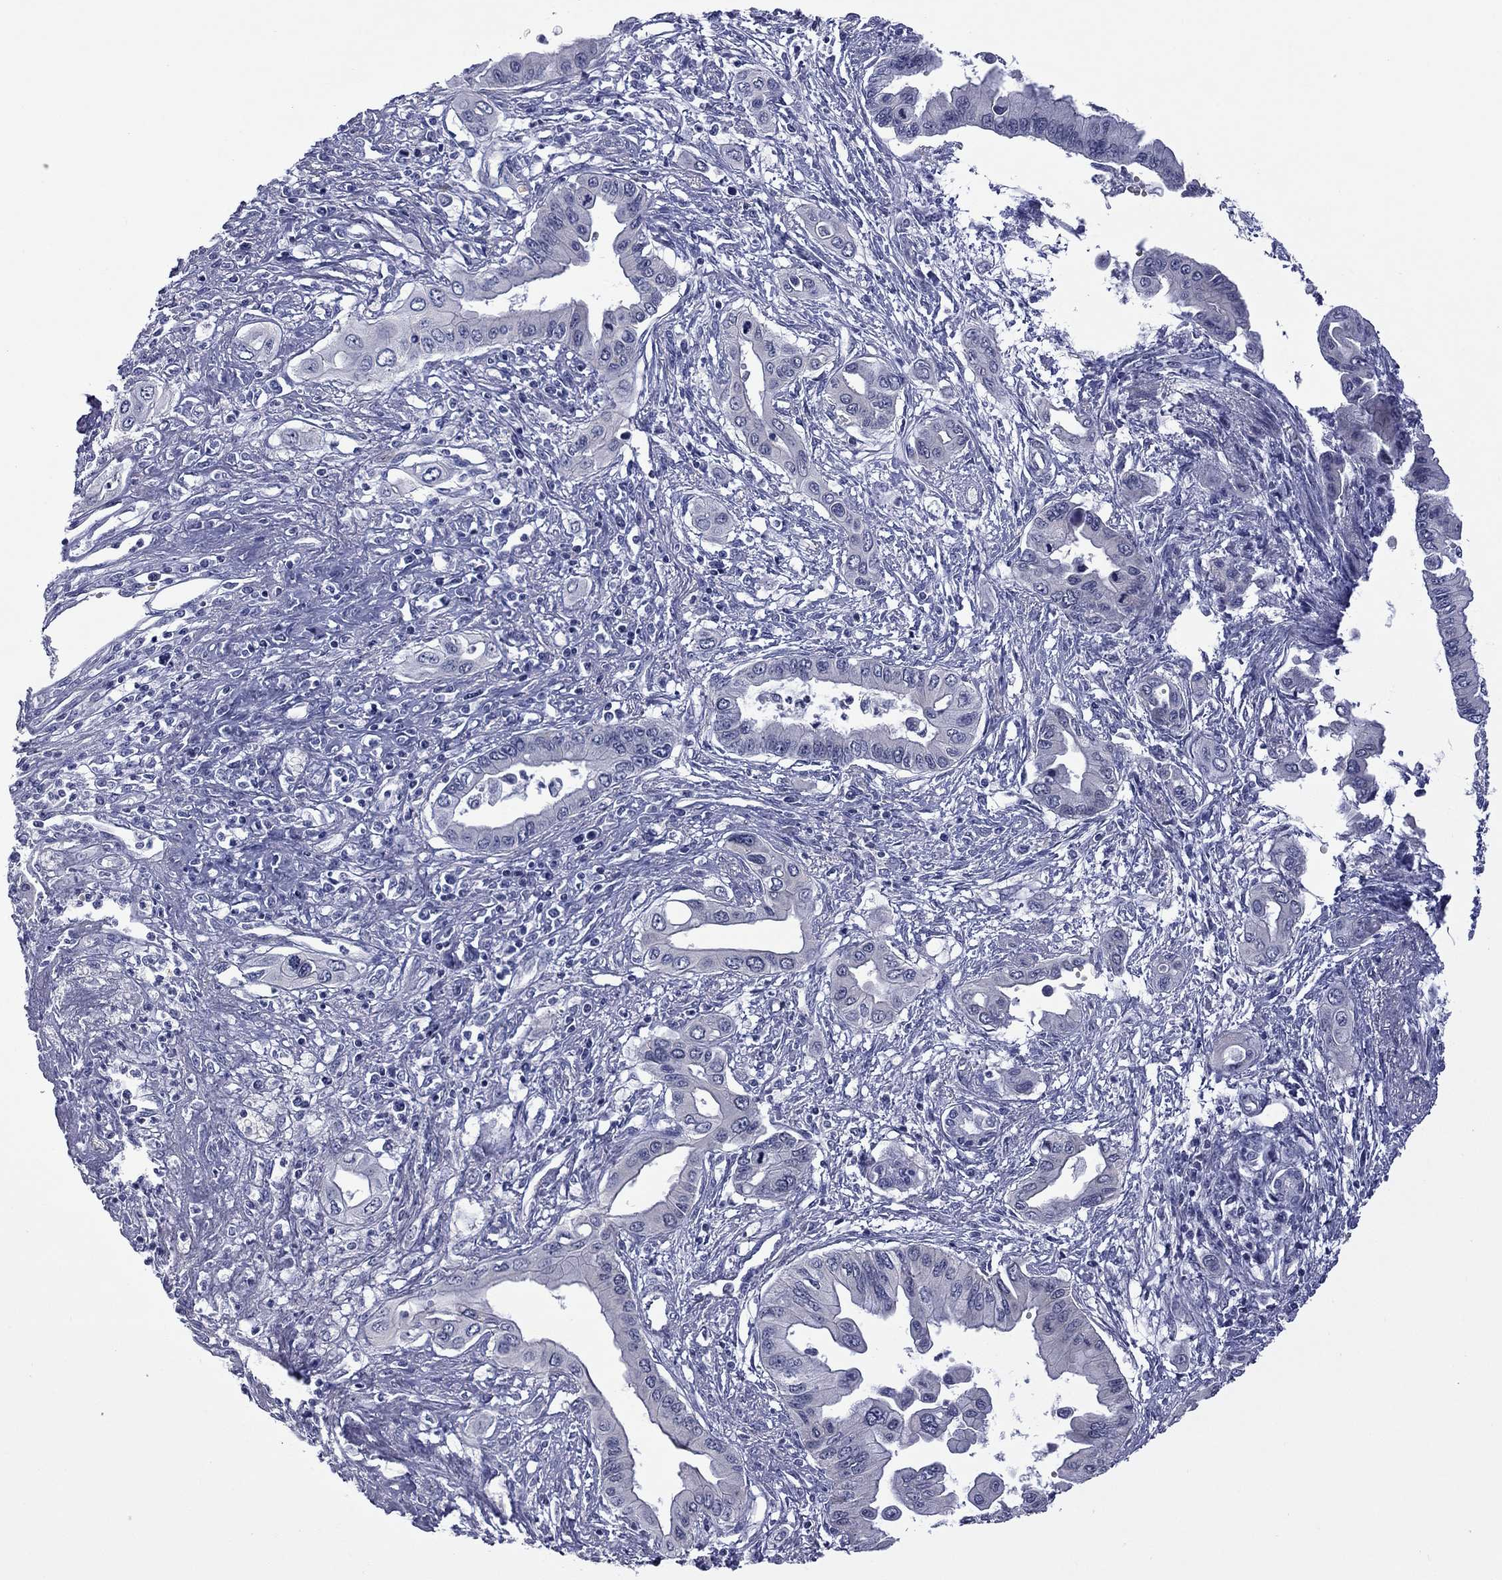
{"staining": {"intensity": "negative", "quantity": "none", "location": "none"}, "tissue": "pancreatic cancer", "cell_type": "Tumor cells", "image_type": "cancer", "snomed": [{"axis": "morphology", "description": "Adenocarcinoma, NOS"}, {"axis": "topography", "description": "Pancreas"}], "caption": "The photomicrograph exhibits no significant staining in tumor cells of adenocarcinoma (pancreatic).", "gene": "CTNNBIP1", "patient": {"sex": "female", "age": 62}}